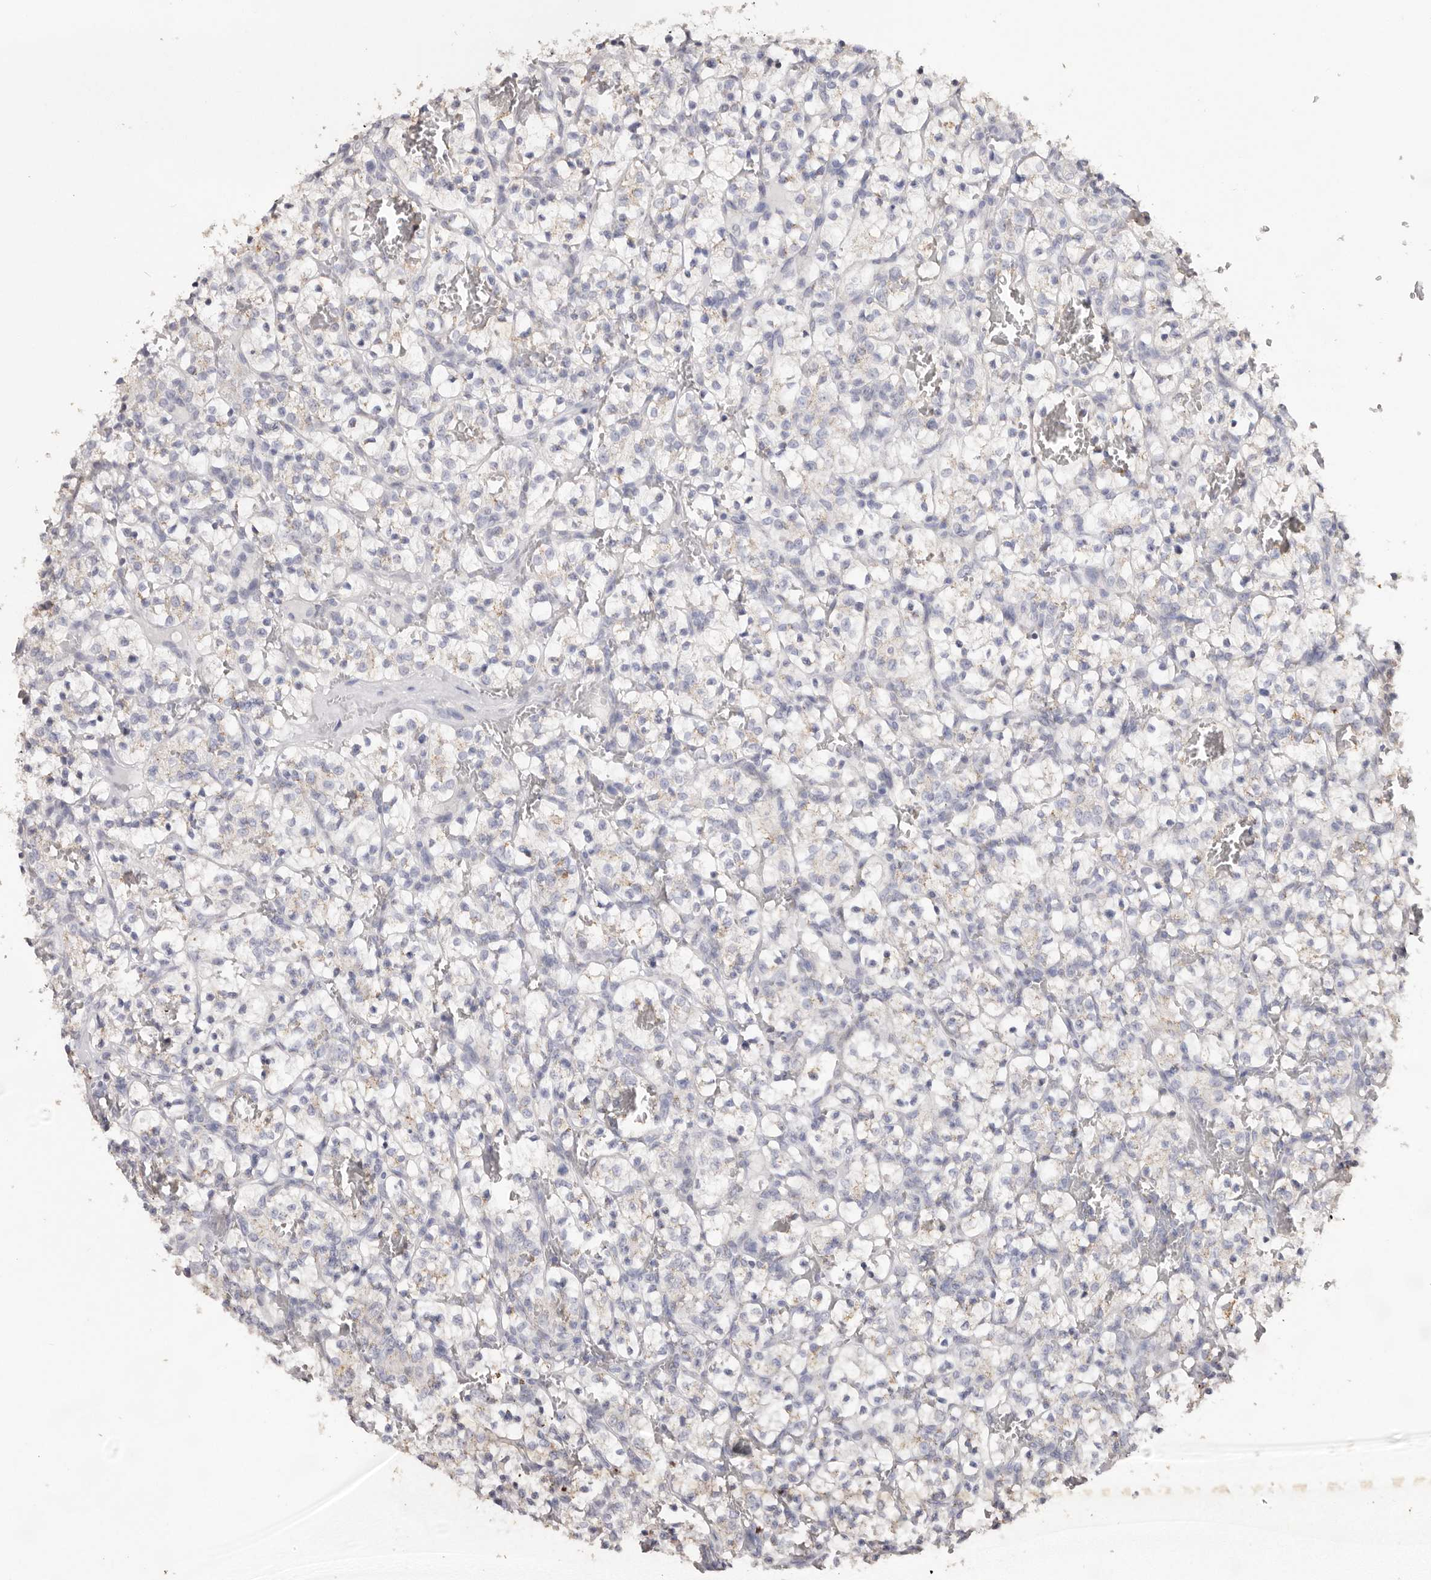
{"staining": {"intensity": "negative", "quantity": "none", "location": "none"}, "tissue": "renal cancer", "cell_type": "Tumor cells", "image_type": "cancer", "snomed": [{"axis": "morphology", "description": "Adenocarcinoma, NOS"}, {"axis": "topography", "description": "Kidney"}], "caption": "Tumor cells show no significant expression in renal adenocarcinoma.", "gene": "LGALS7B", "patient": {"sex": "female", "age": 57}}